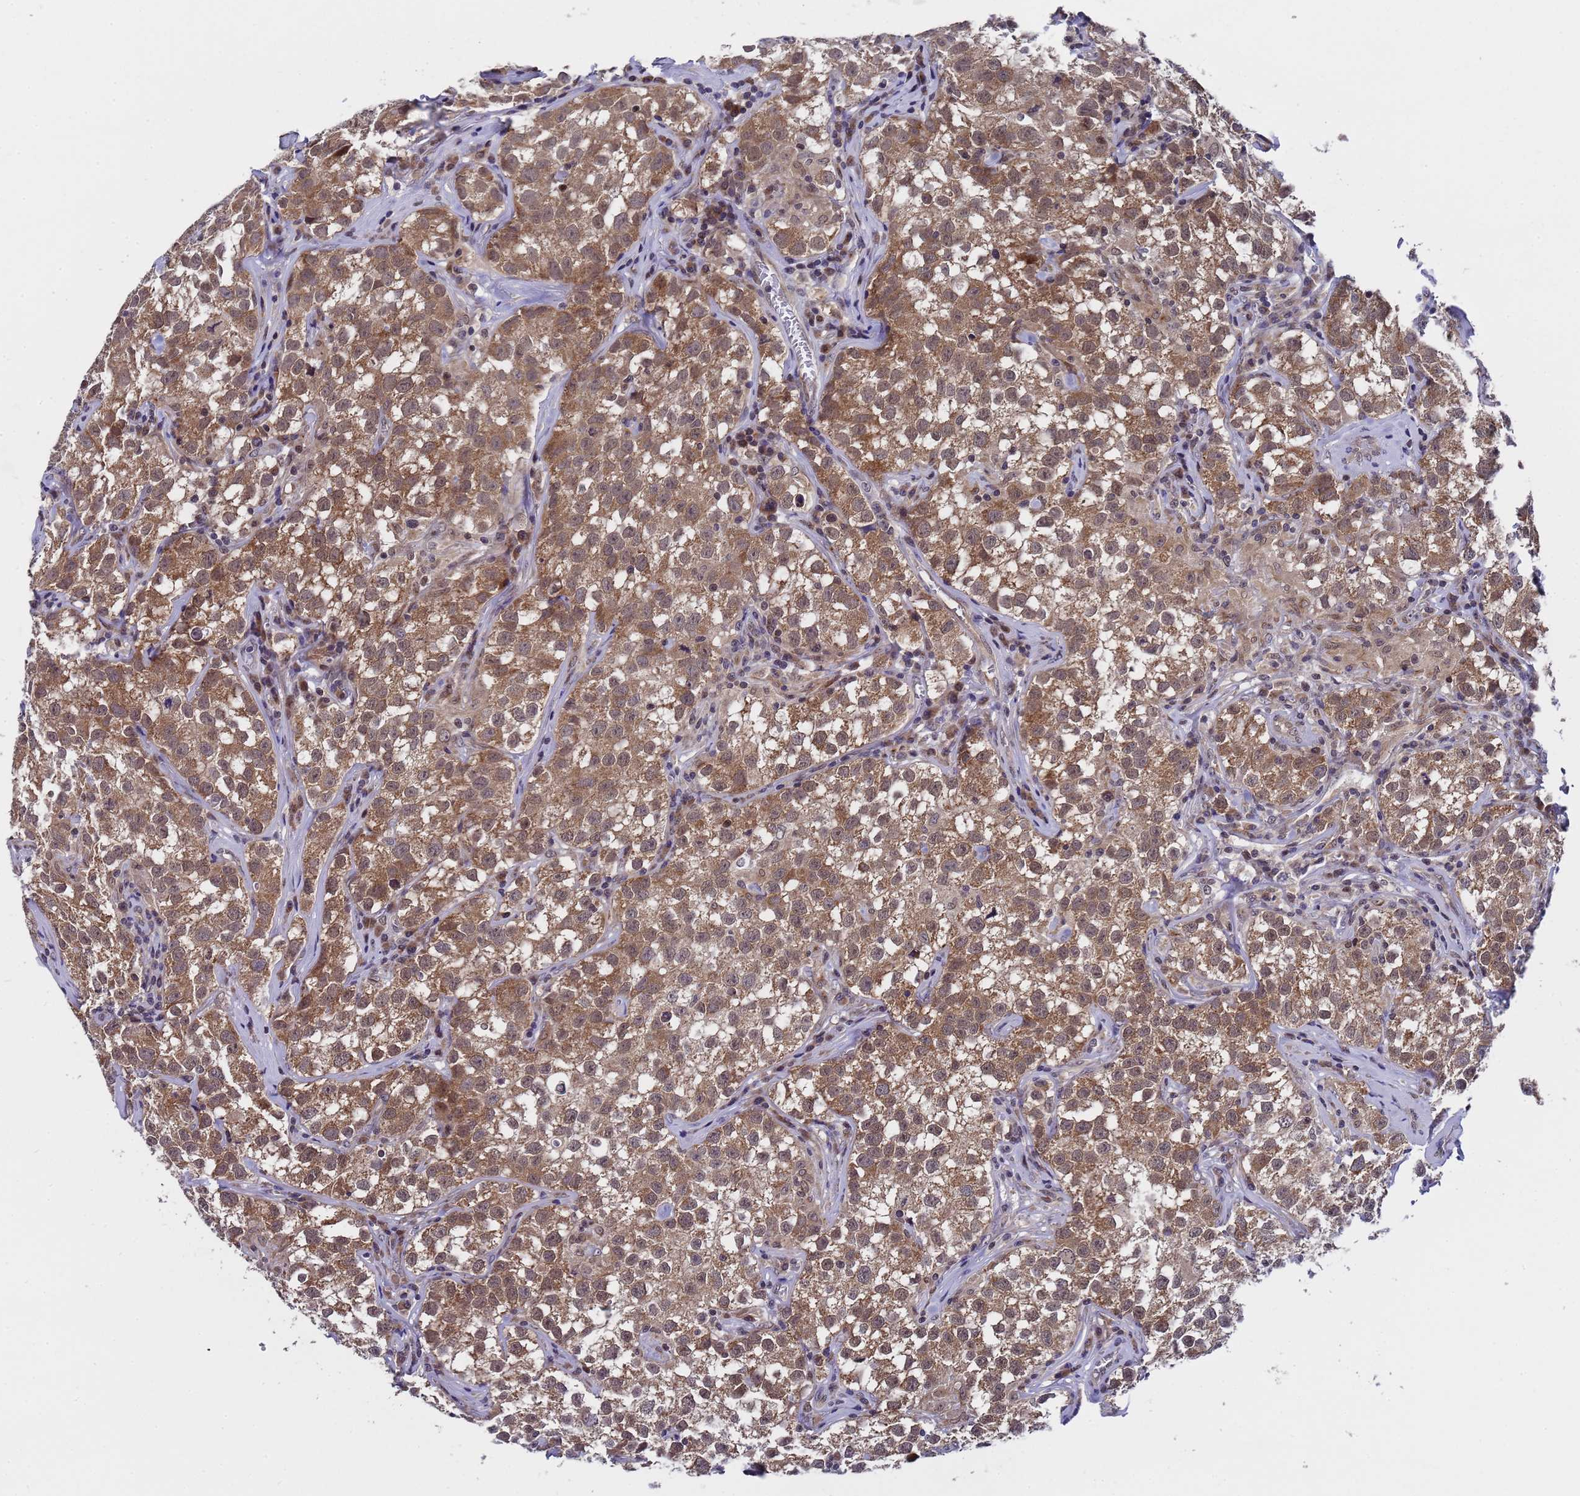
{"staining": {"intensity": "moderate", "quantity": ">75%", "location": "cytoplasmic/membranous,nuclear"}, "tissue": "testis cancer", "cell_type": "Tumor cells", "image_type": "cancer", "snomed": [{"axis": "morphology", "description": "Seminoma, NOS"}, {"axis": "morphology", "description": "Carcinoma, Embryonal, NOS"}, {"axis": "topography", "description": "Testis"}], "caption": "Approximately >75% of tumor cells in human testis cancer reveal moderate cytoplasmic/membranous and nuclear protein positivity as visualized by brown immunohistochemical staining.", "gene": "ANAPC13", "patient": {"sex": "male", "age": 43}}